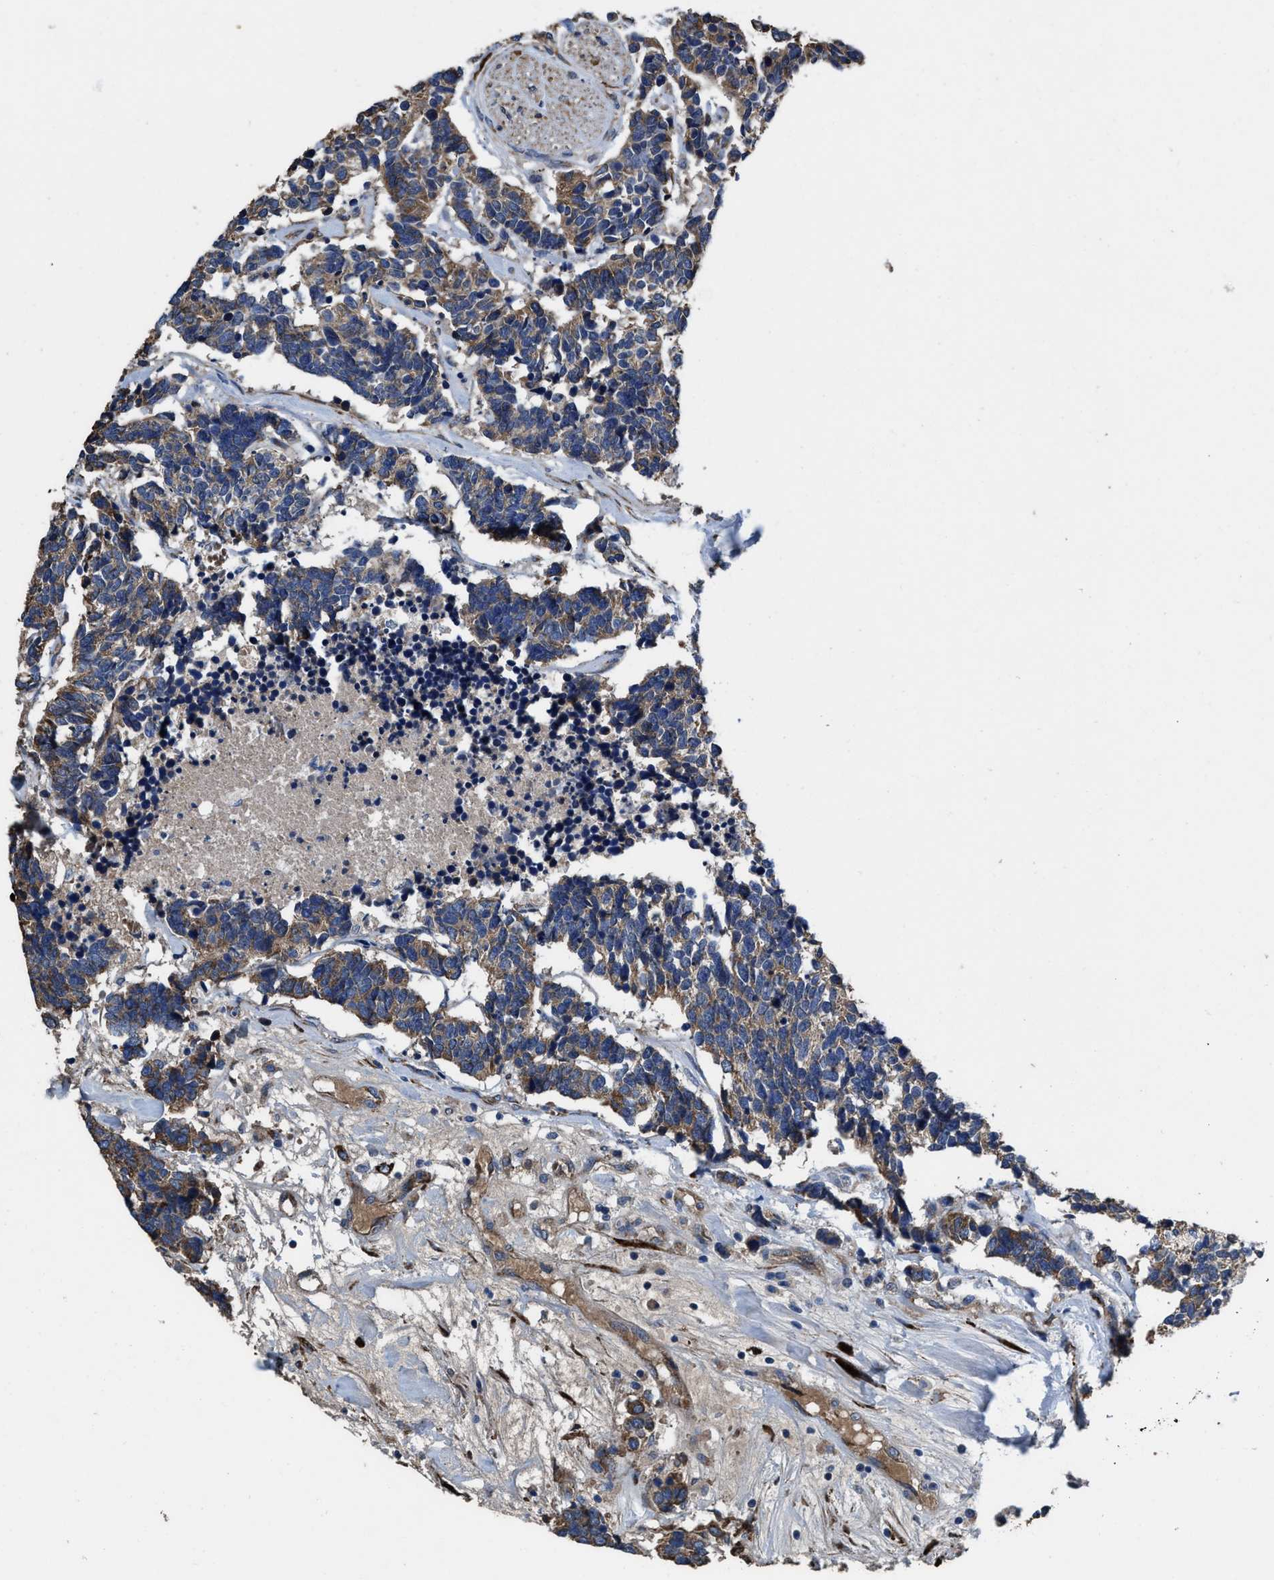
{"staining": {"intensity": "moderate", "quantity": ">75%", "location": "cytoplasmic/membranous"}, "tissue": "carcinoid", "cell_type": "Tumor cells", "image_type": "cancer", "snomed": [{"axis": "morphology", "description": "Carcinoma, NOS"}, {"axis": "morphology", "description": "Carcinoid, malignant, NOS"}, {"axis": "topography", "description": "Urinary bladder"}], "caption": "Immunohistochemistry (IHC) of carcinoid demonstrates medium levels of moderate cytoplasmic/membranous positivity in approximately >75% of tumor cells.", "gene": "IDNK", "patient": {"sex": "male", "age": 57}}